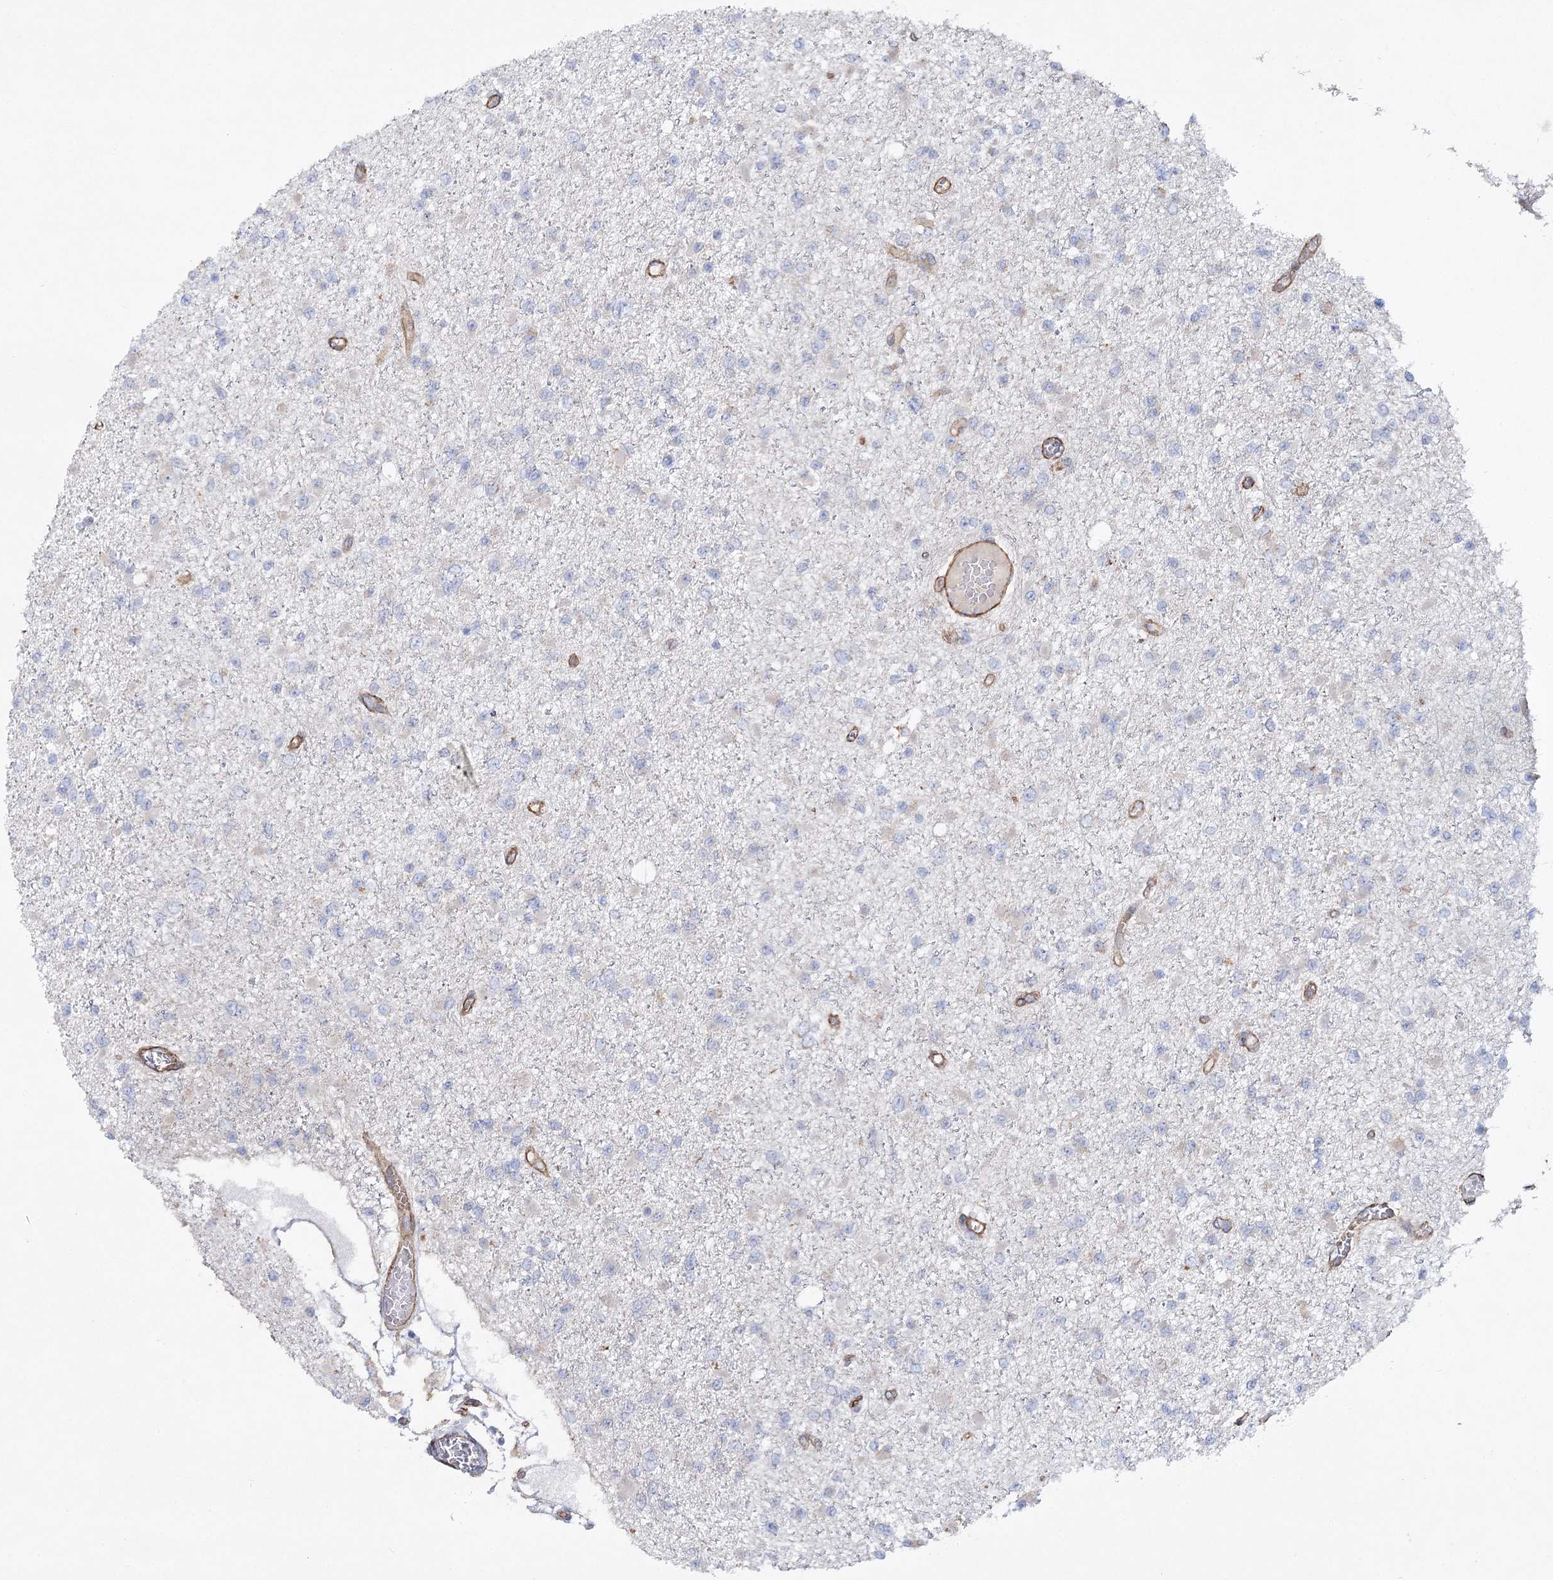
{"staining": {"intensity": "negative", "quantity": "none", "location": "none"}, "tissue": "glioma", "cell_type": "Tumor cells", "image_type": "cancer", "snomed": [{"axis": "morphology", "description": "Glioma, malignant, Low grade"}, {"axis": "topography", "description": "Brain"}], "caption": "The micrograph reveals no significant staining in tumor cells of glioma. (Stains: DAB immunohistochemistry (IHC) with hematoxylin counter stain, Microscopy: brightfield microscopy at high magnification).", "gene": "TMEM164", "patient": {"sex": "female", "age": 22}}